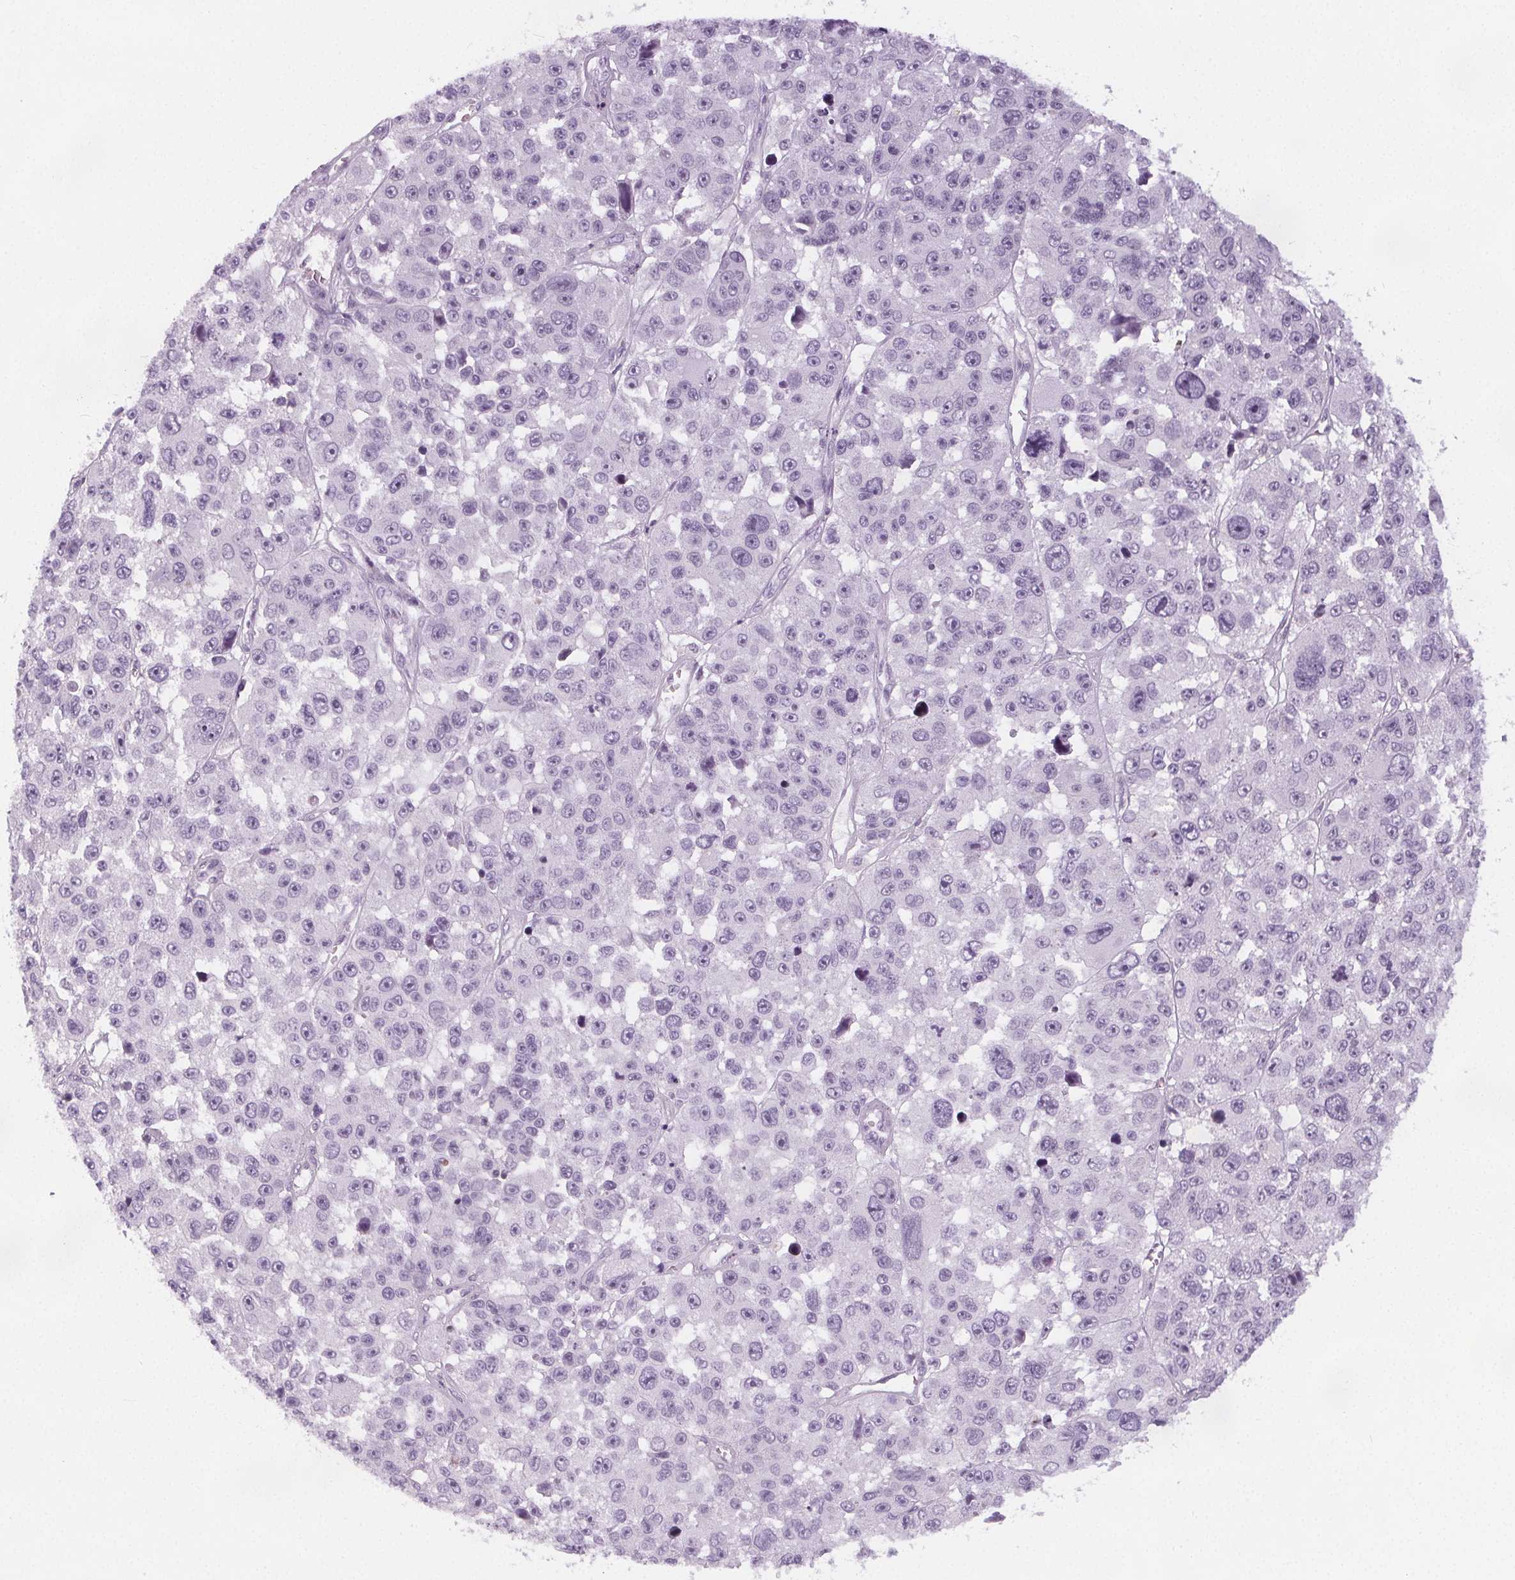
{"staining": {"intensity": "negative", "quantity": "none", "location": "none"}, "tissue": "melanoma", "cell_type": "Tumor cells", "image_type": "cancer", "snomed": [{"axis": "morphology", "description": "Malignant melanoma, NOS"}, {"axis": "topography", "description": "Skin"}], "caption": "This micrograph is of melanoma stained with immunohistochemistry to label a protein in brown with the nuclei are counter-stained blue. There is no staining in tumor cells.", "gene": "SLC5A12", "patient": {"sex": "female", "age": 66}}